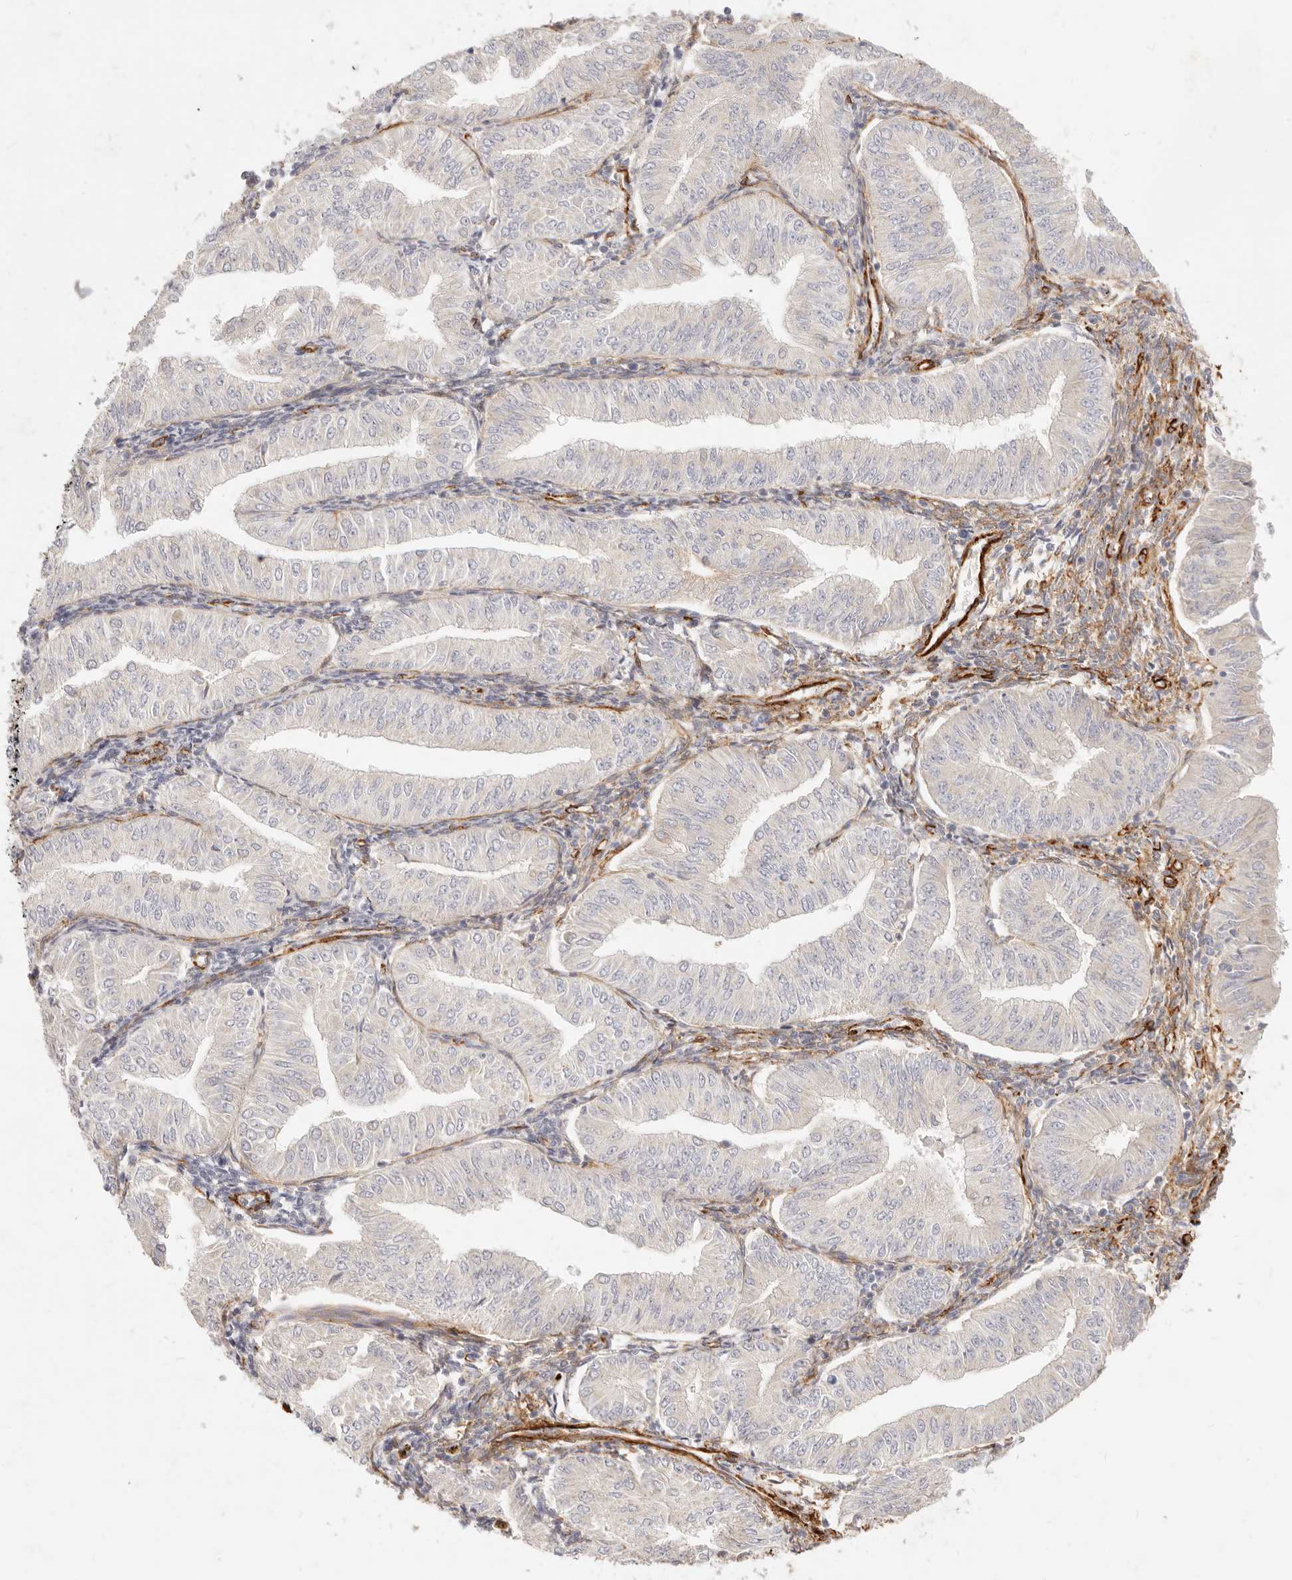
{"staining": {"intensity": "negative", "quantity": "none", "location": "none"}, "tissue": "endometrial cancer", "cell_type": "Tumor cells", "image_type": "cancer", "snomed": [{"axis": "morphology", "description": "Normal tissue, NOS"}, {"axis": "morphology", "description": "Adenocarcinoma, NOS"}, {"axis": "topography", "description": "Endometrium"}], "caption": "An IHC histopathology image of adenocarcinoma (endometrial) is shown. There is no staining in tumor cells of adenocarcinoma (endometrial).", "gene": "TMTC2", "patient": {"sex": "female", "age": 53}}